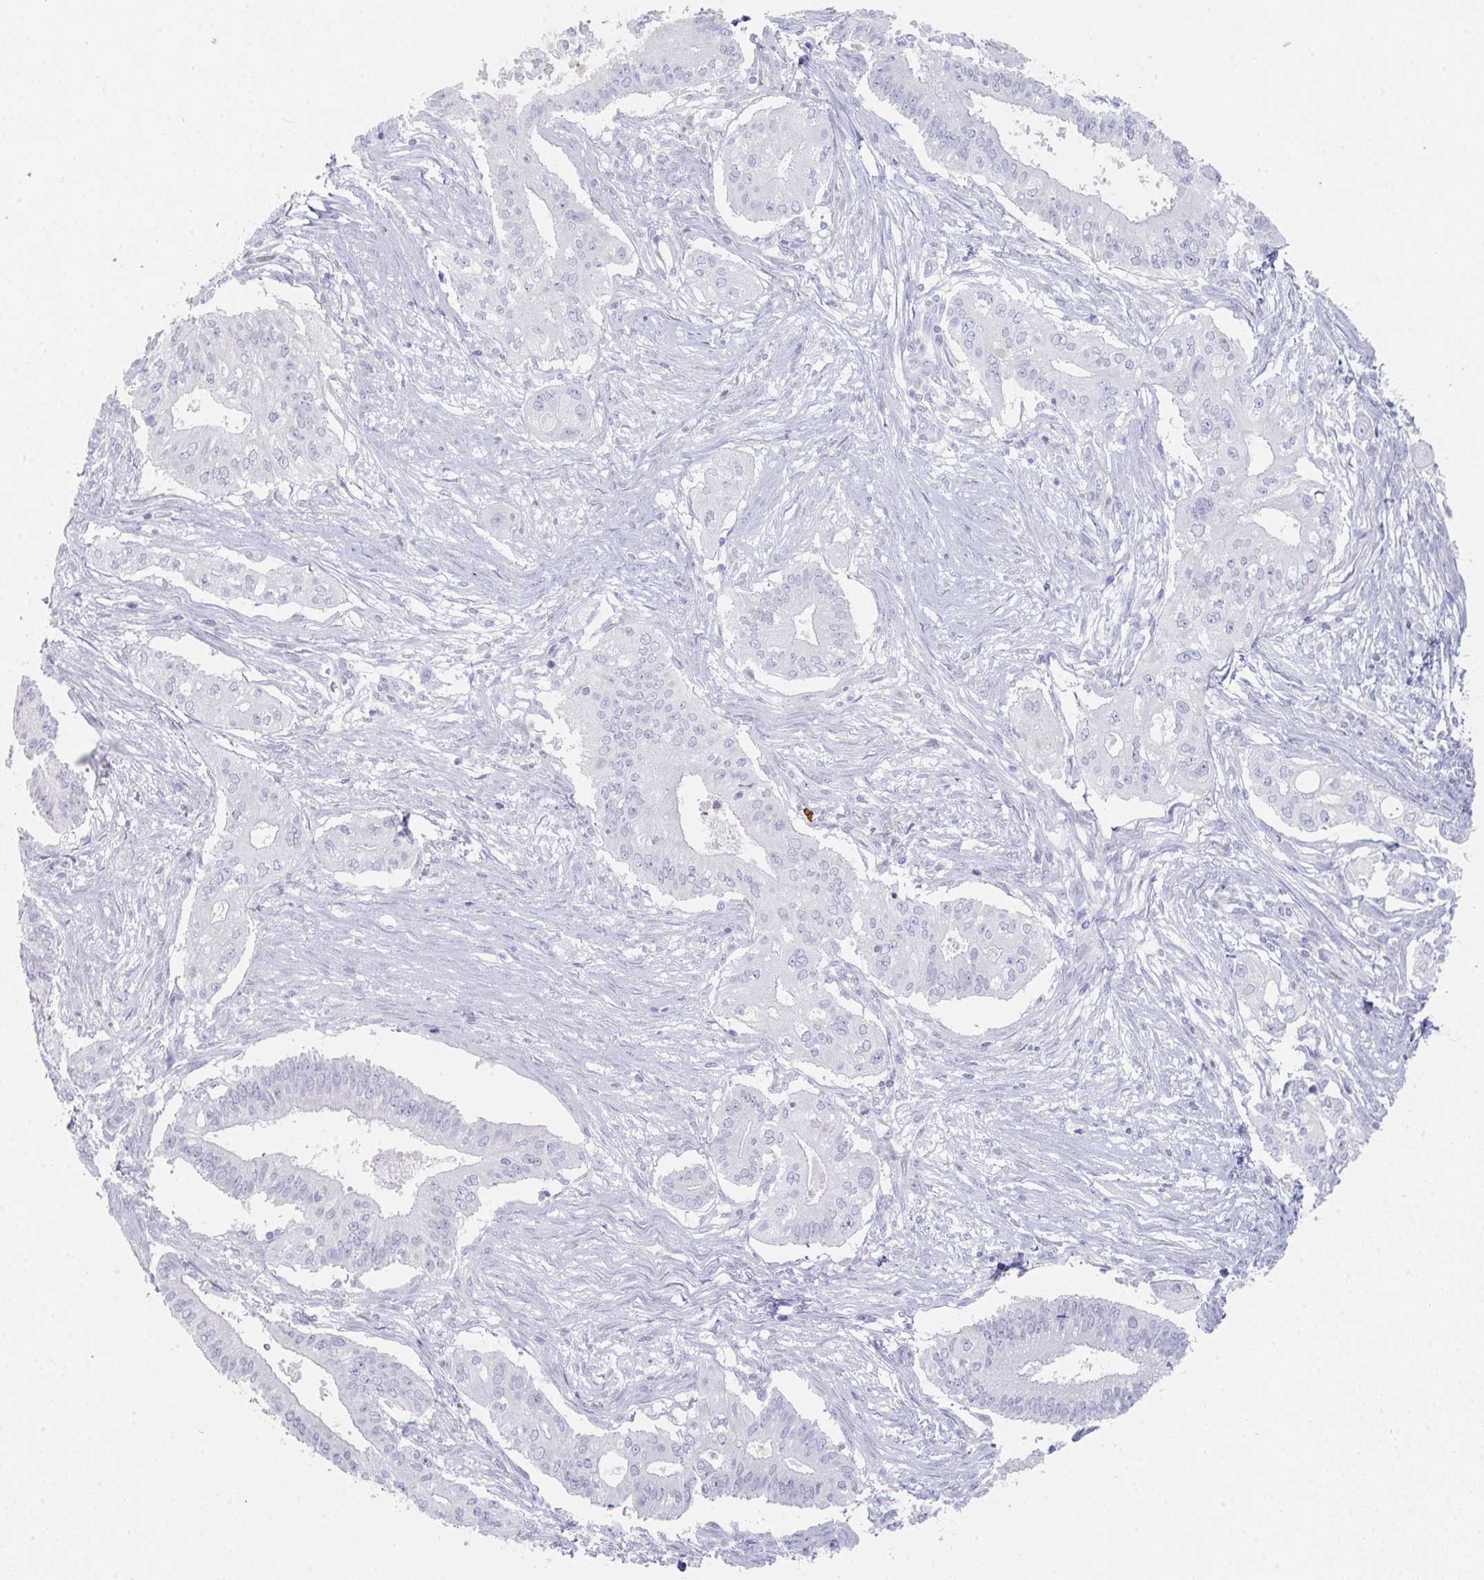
{"staining": {"intensity": "negative", "quantity": "none", "location": "none"}, "tissue": "pancreatic cancer", "cell_type": "Tumor cells", "image_type": "cancer", "snomed": [{"axis": "morphology", "description": "Adenocarcinoma, NOS"}, {"axis": "topography", "description": "Pancreas"}], "caption": "An image of human pancreatic adenocarcinoma is negative for staining in tumor cells. The staining was performed using DAB to visualize the protein expression in brown, while the nuclei were stained in blue with hematoxylin (Magnification: 20x).", "gene": "RUBCN", "patient": {"sex": "female", "age": 68}}